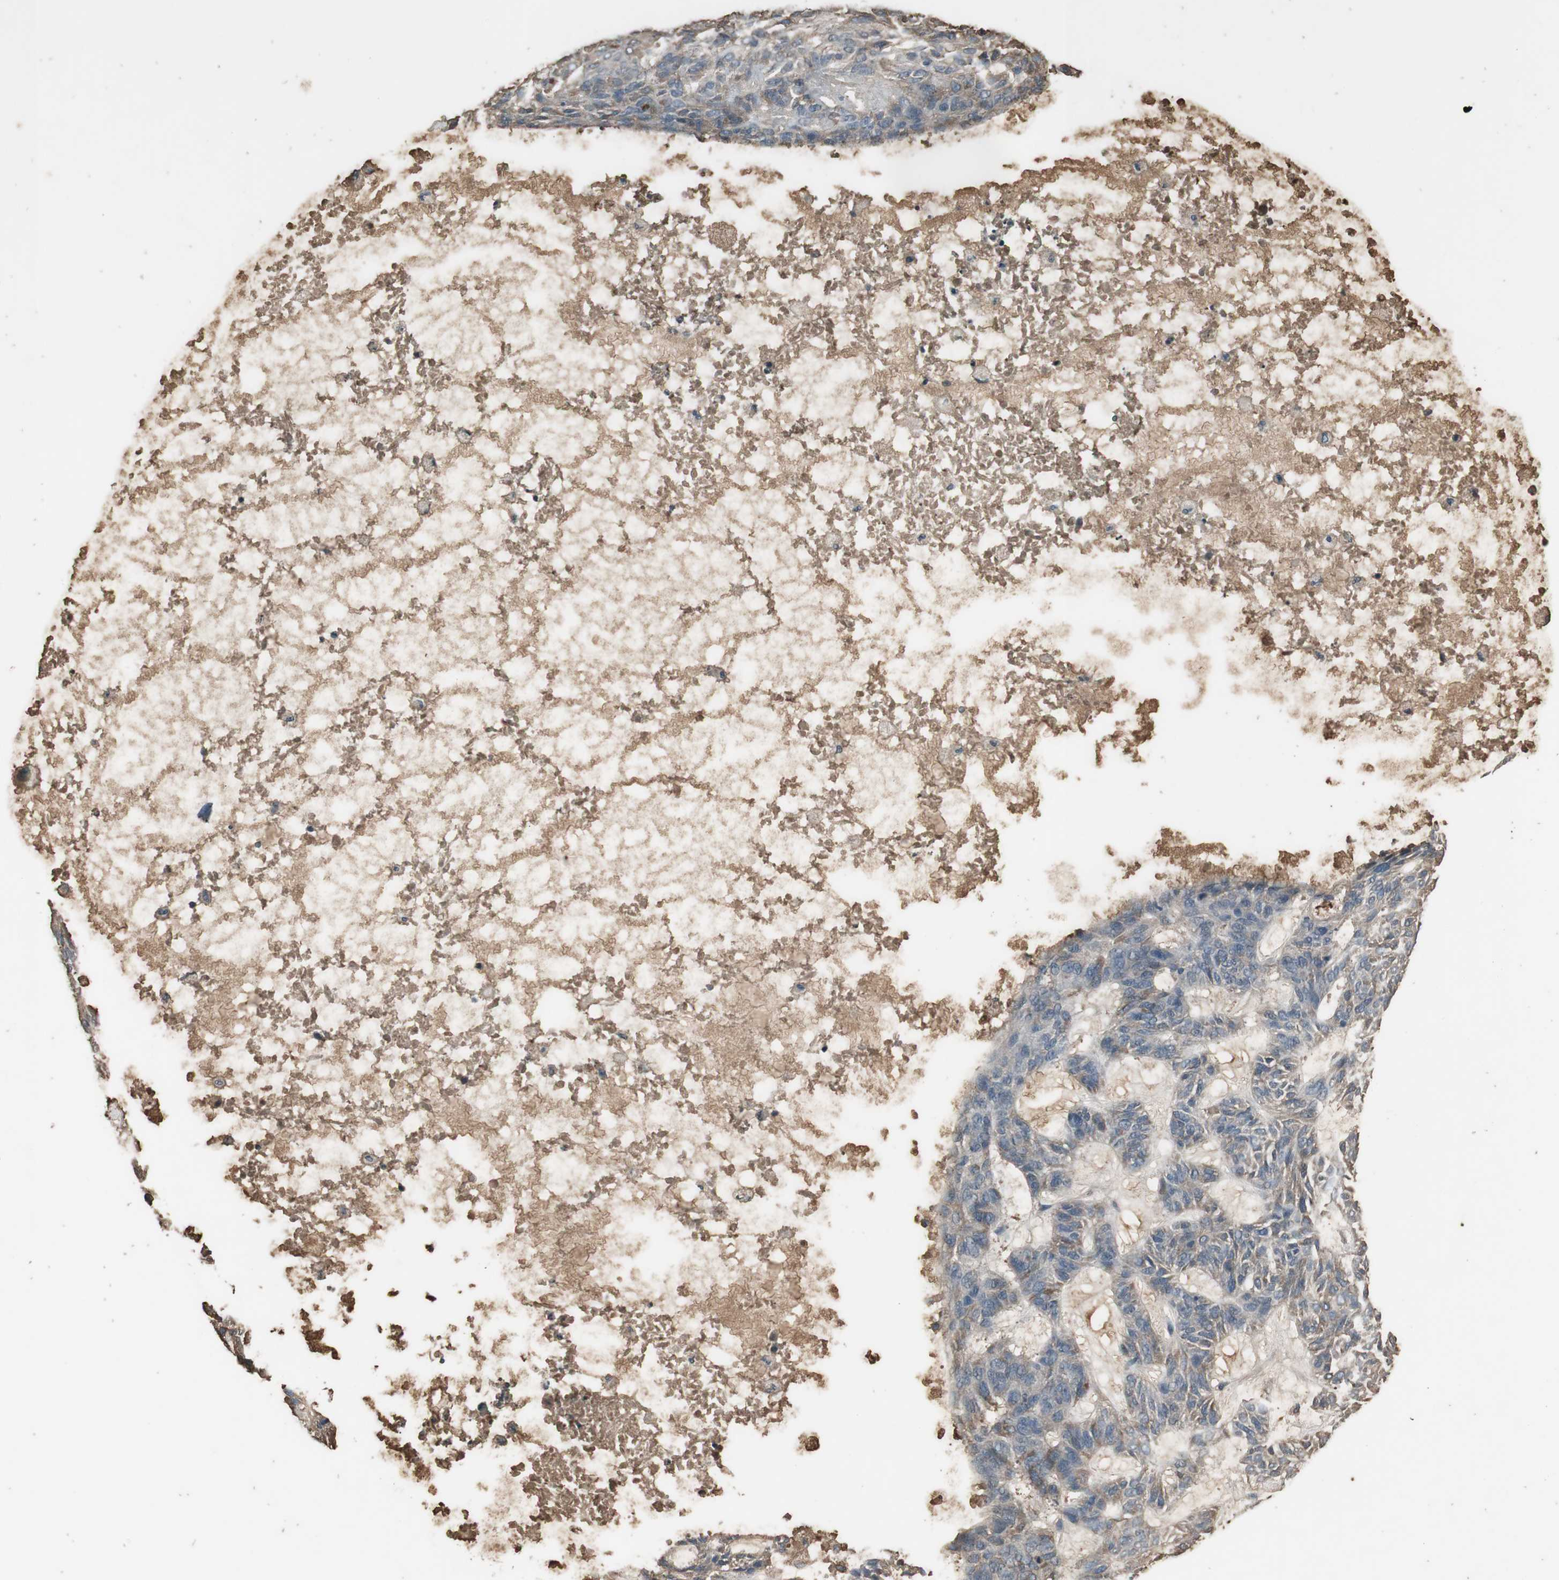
{"staining": {"intensity": "negative", "quantity": "none", "location": "none"}, "tissue": "skin cancer", "cell_type": "Tumor cells", "image_type": "cancer", "snomed": [{"axis": "morphology", "description": "Basal cell carcinoma"}, {"axis": "topography", "description": "Skin"}], "caption": "This micrograph is of skin cancer stained with IHC to label a protein in brown with the nuclei are counter-stained blue. There is no expression in tumor cells.", "gene": "MMP14", "patient": {"sex": "male", "age": 87}}